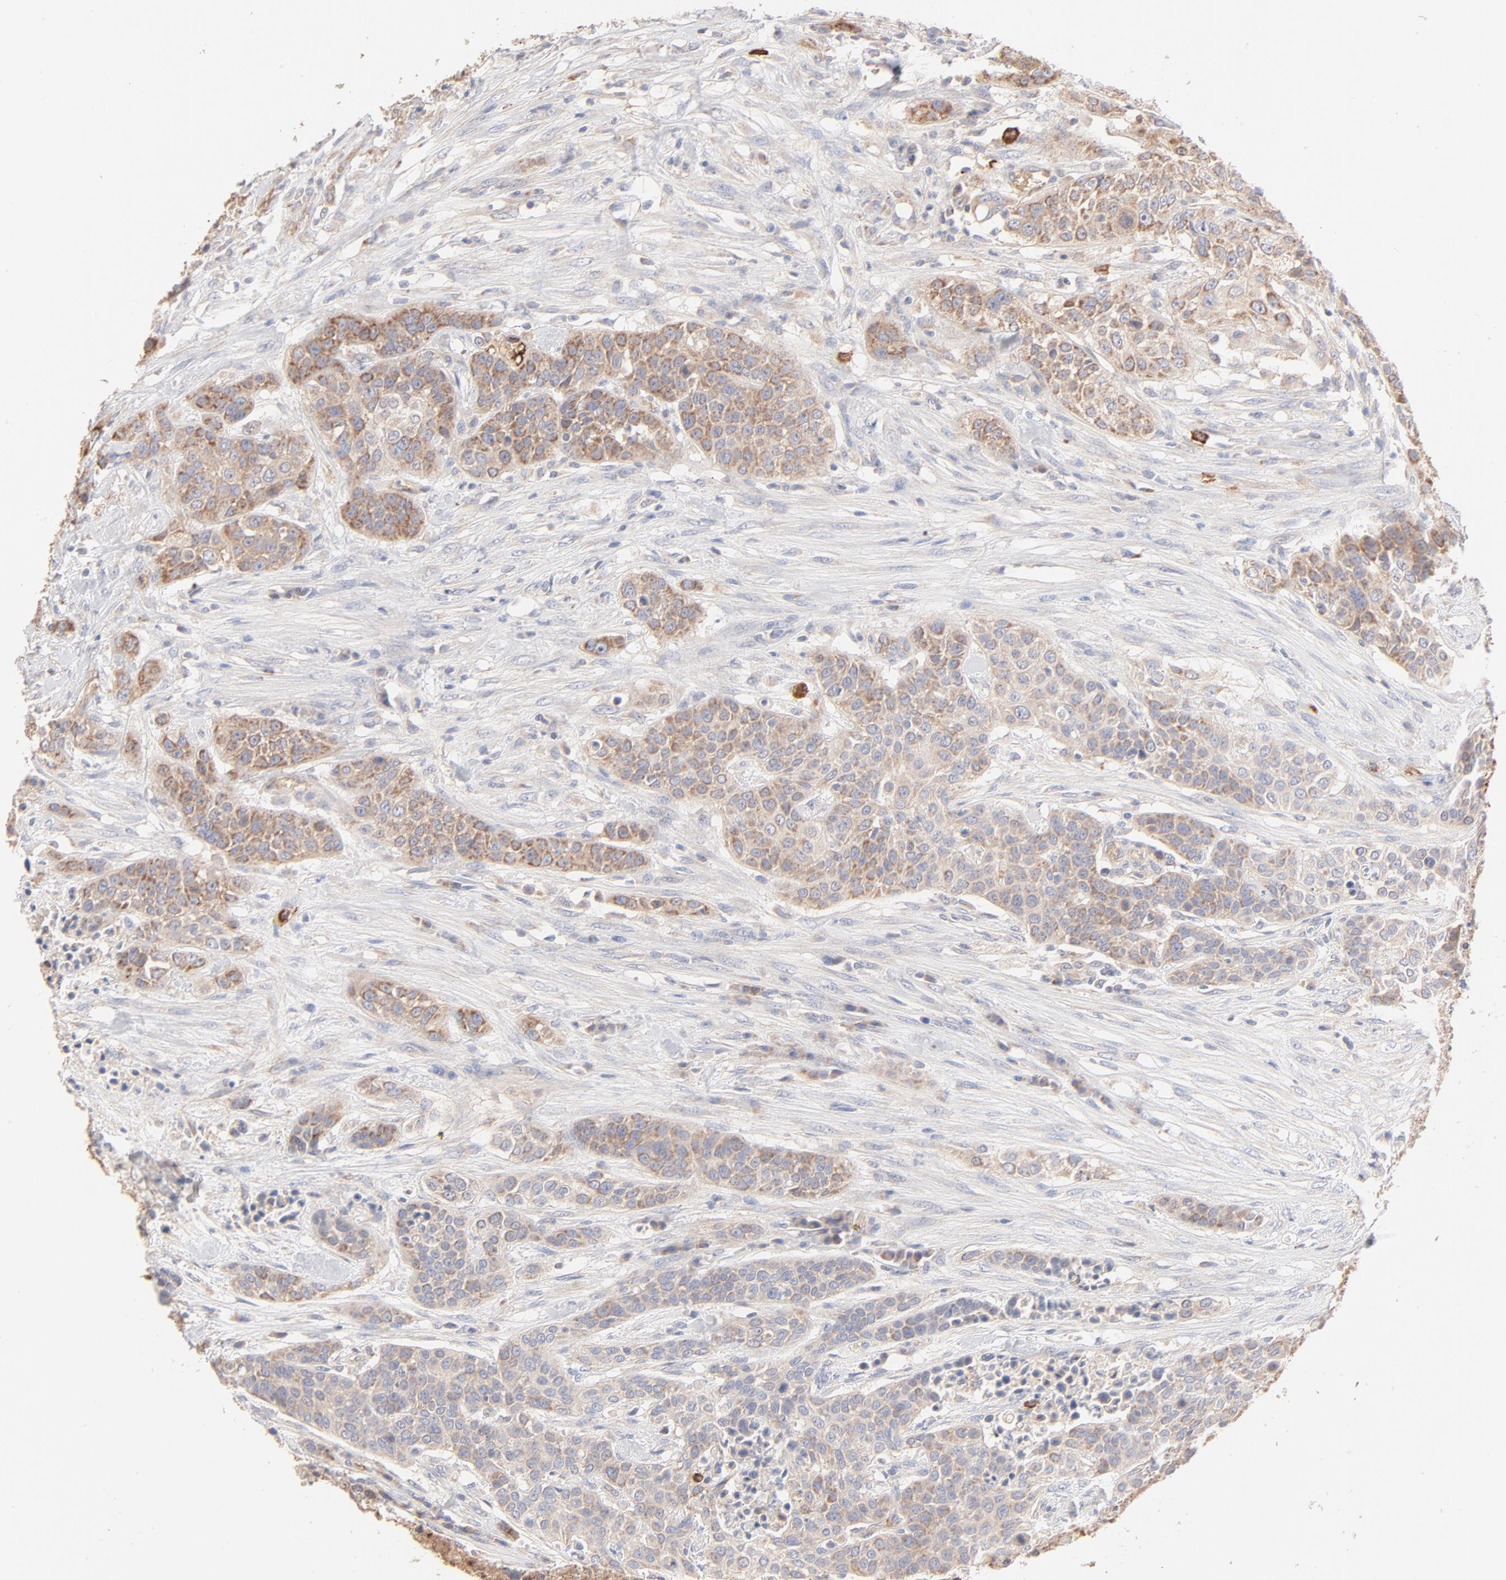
{"staining": {"intensity": "weak", "quantity": ">75%", "location": "cytoplasmic/membranous"}, "tissue": "urothelial cancer", "cell_type": "Tumor cells", "image_type": "cancer", "snomed": [{"axis": "morphology", "description": "Urothelial carcinoma, High grade"}, {"axis": "topography", "description": "Urinary bladder"}], "caption": "Immunohistochemistry of high-grade urothelial carcinoma shows low levels of weak cytoplasmic/membranous positivity in about >75% of tumor cells.", "gene": "SPTB", "patient": {"sex": "male", "age": 74}}